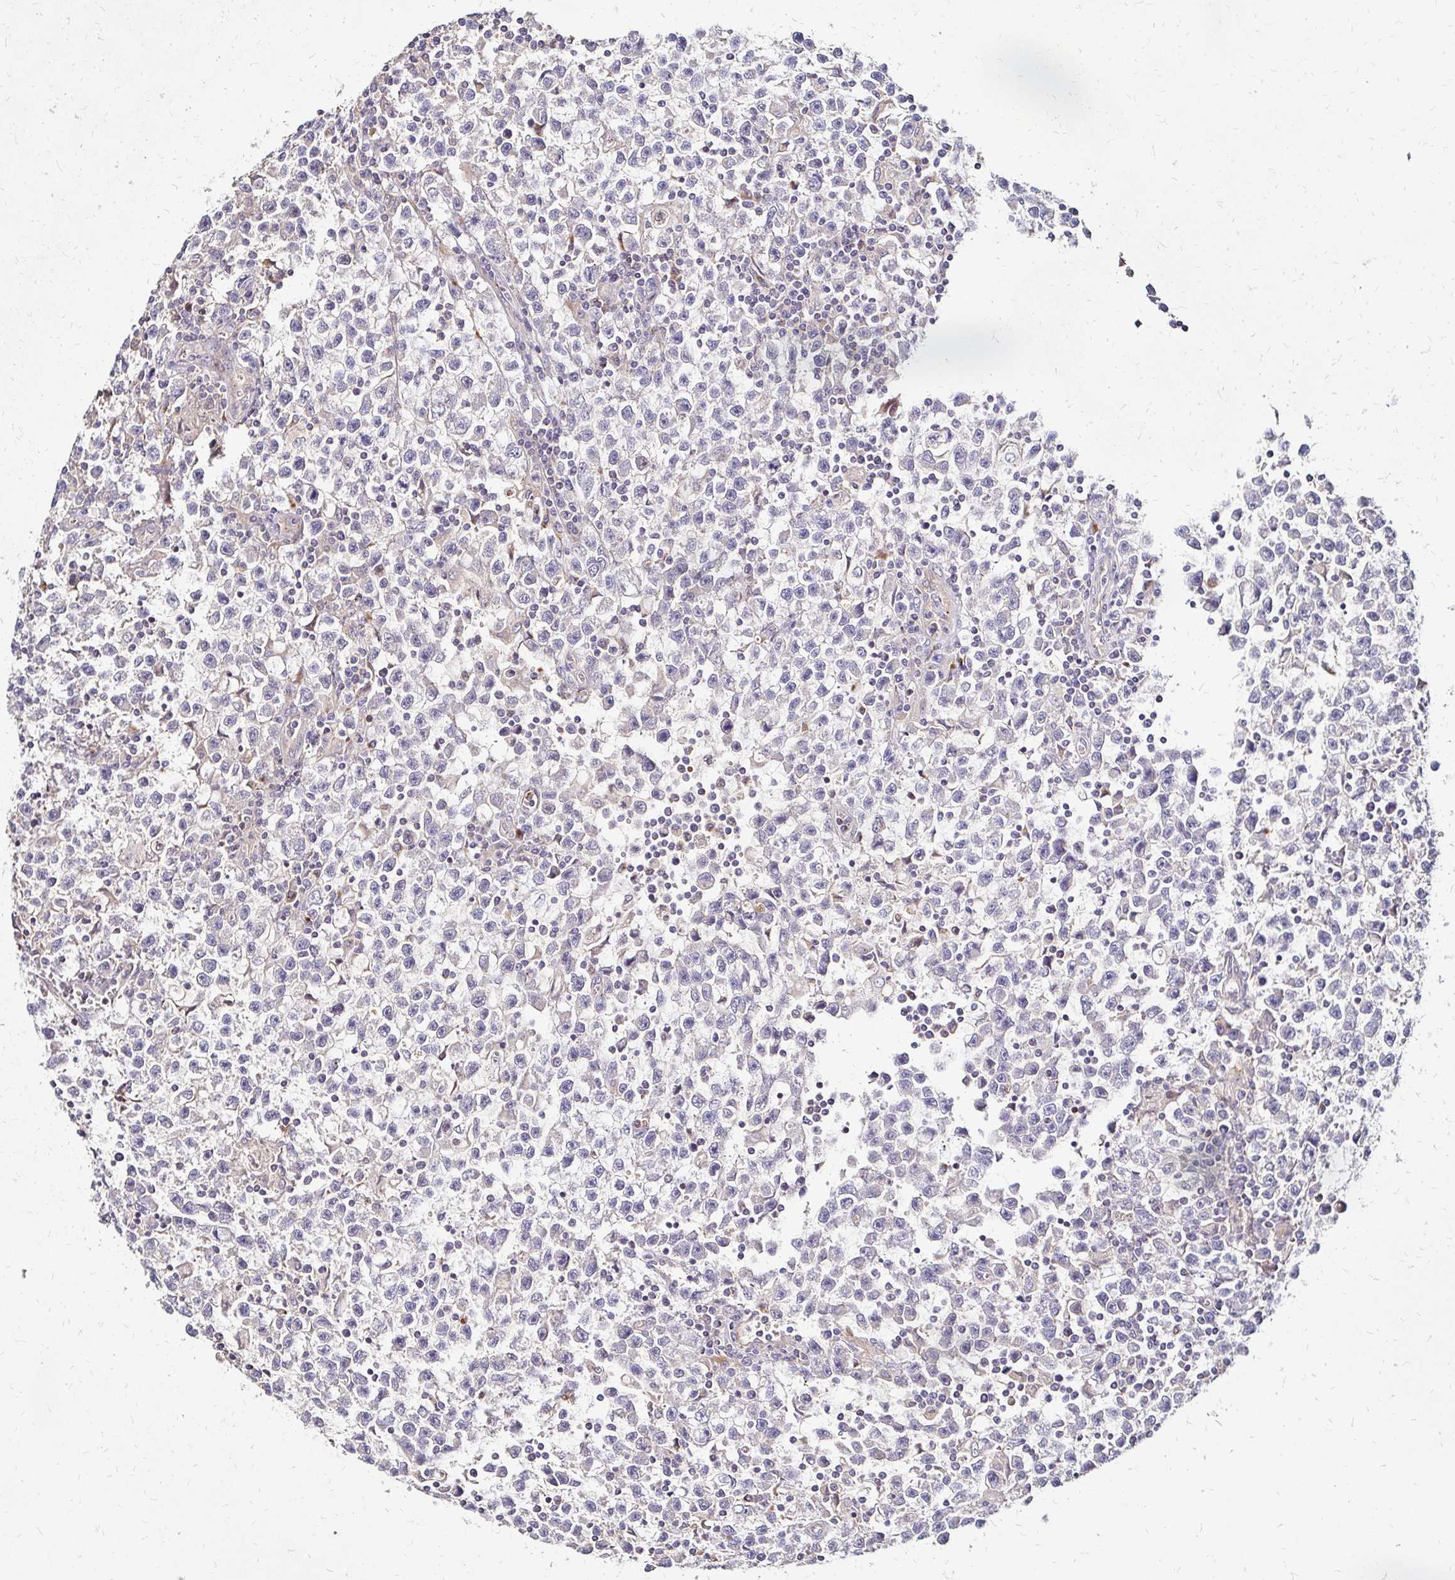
{"staining": {"intensity": "negative", "quantity": "none", "location": "none"}, "tissue": "testis cancer", "cell_type": "Tumor cells", "image_type": "cancer", "snomed": [{"axis": "morphology", "description": "Seminoma, NOS"}, {"axis": "topography", "description": "Testis"}], "caption": "High magnification brightfield microscopy of seminoma (testis) stained with DAB (brown) and counterstained with hematoxylin (blue): tumor cells show no significant expression.", "gene": "IDUA", "patient": {"sex": "male", "age": 31}}